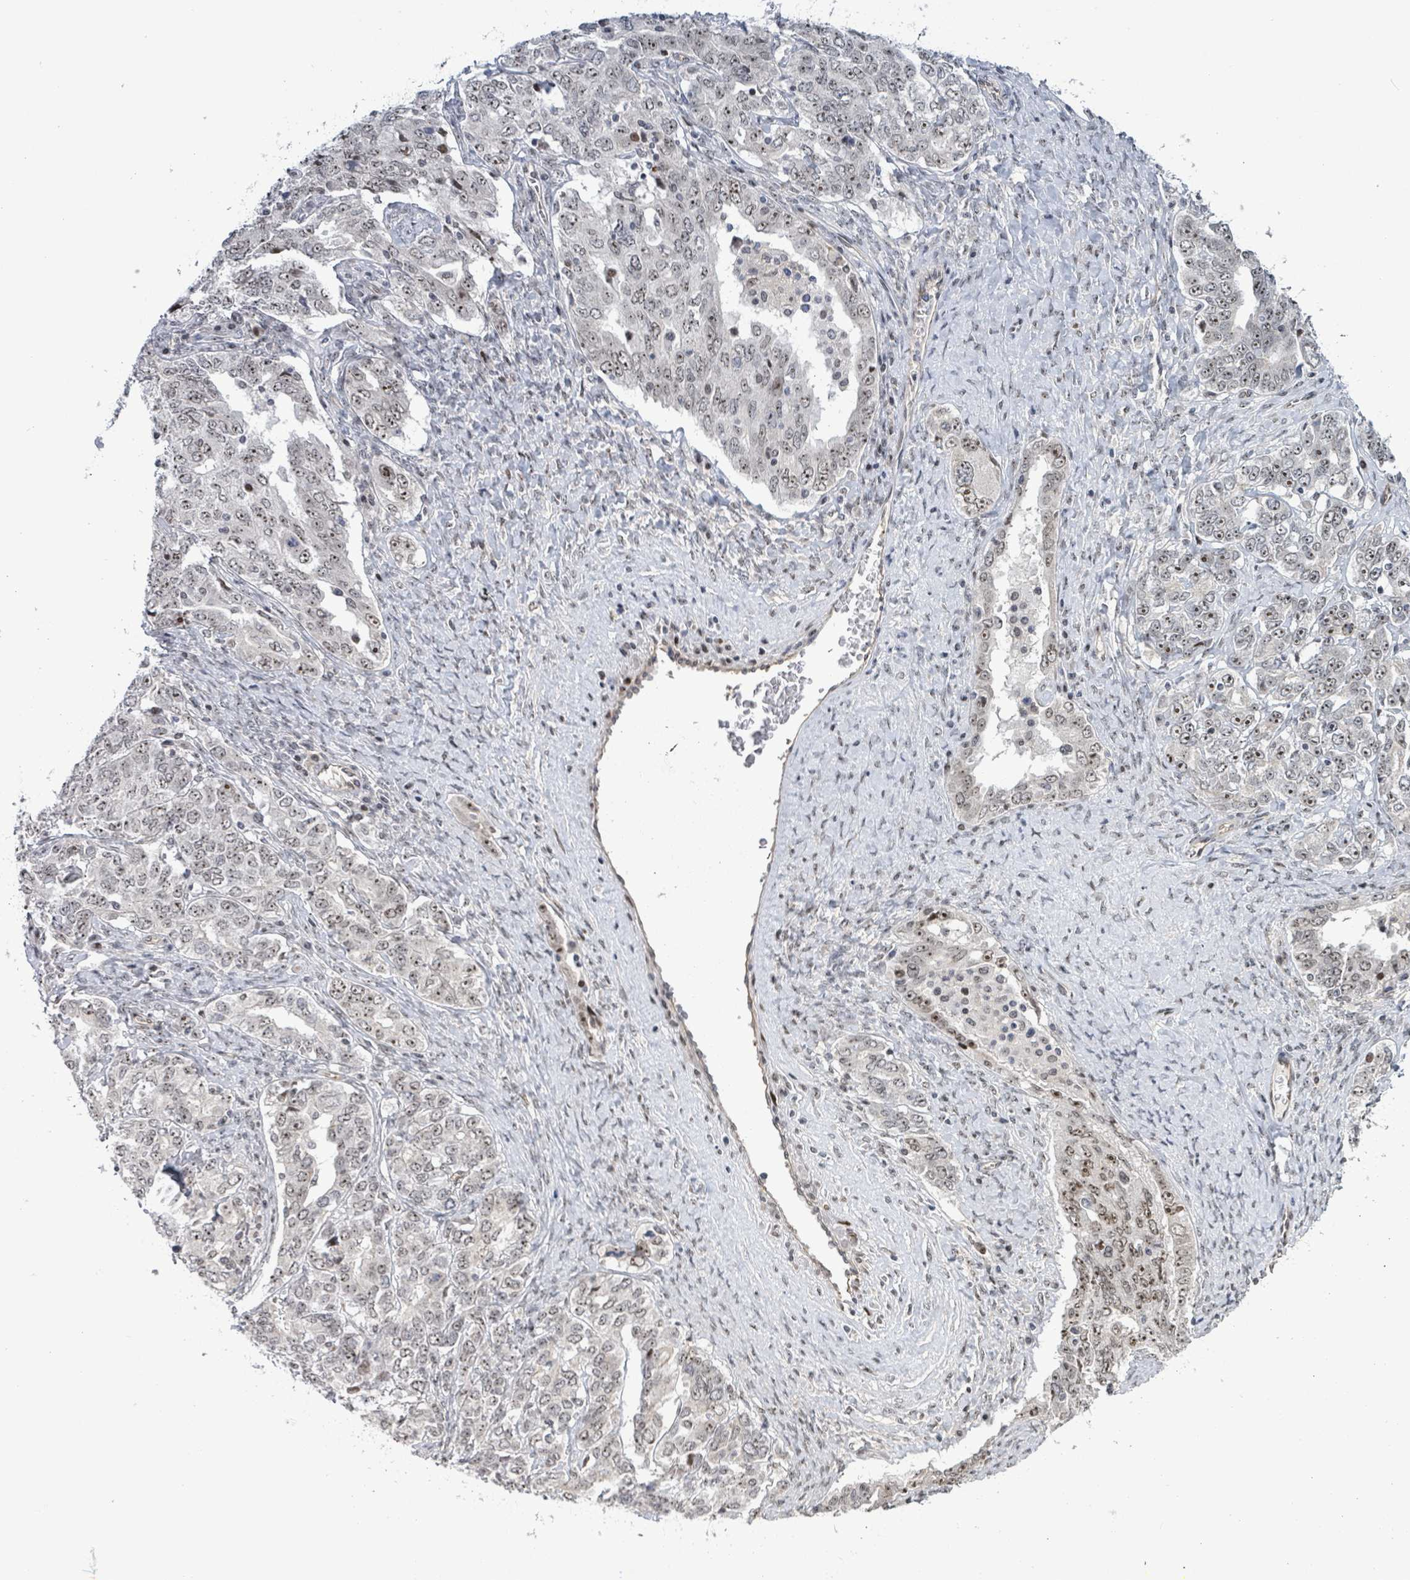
{"staining": {"intensity": "weak", "quantity": ">75%", "location": "nuclear"}, "tissue": "ovarian cancer", "cell_type": "Tumor cells", "image_type": "cancer", "snomed": [{"axis": "morphology", "description": "Carcinoma, endometroid"}, {"axis": "topography", "description": "Ovary"}], "caption": "The photomicrograph displays a brown stain indicating the presence of a protein in the nuclear of tumor cells in ovarian cancer.", "gene": "RRN3", "patient": {"sex": "female", "age": 62}}